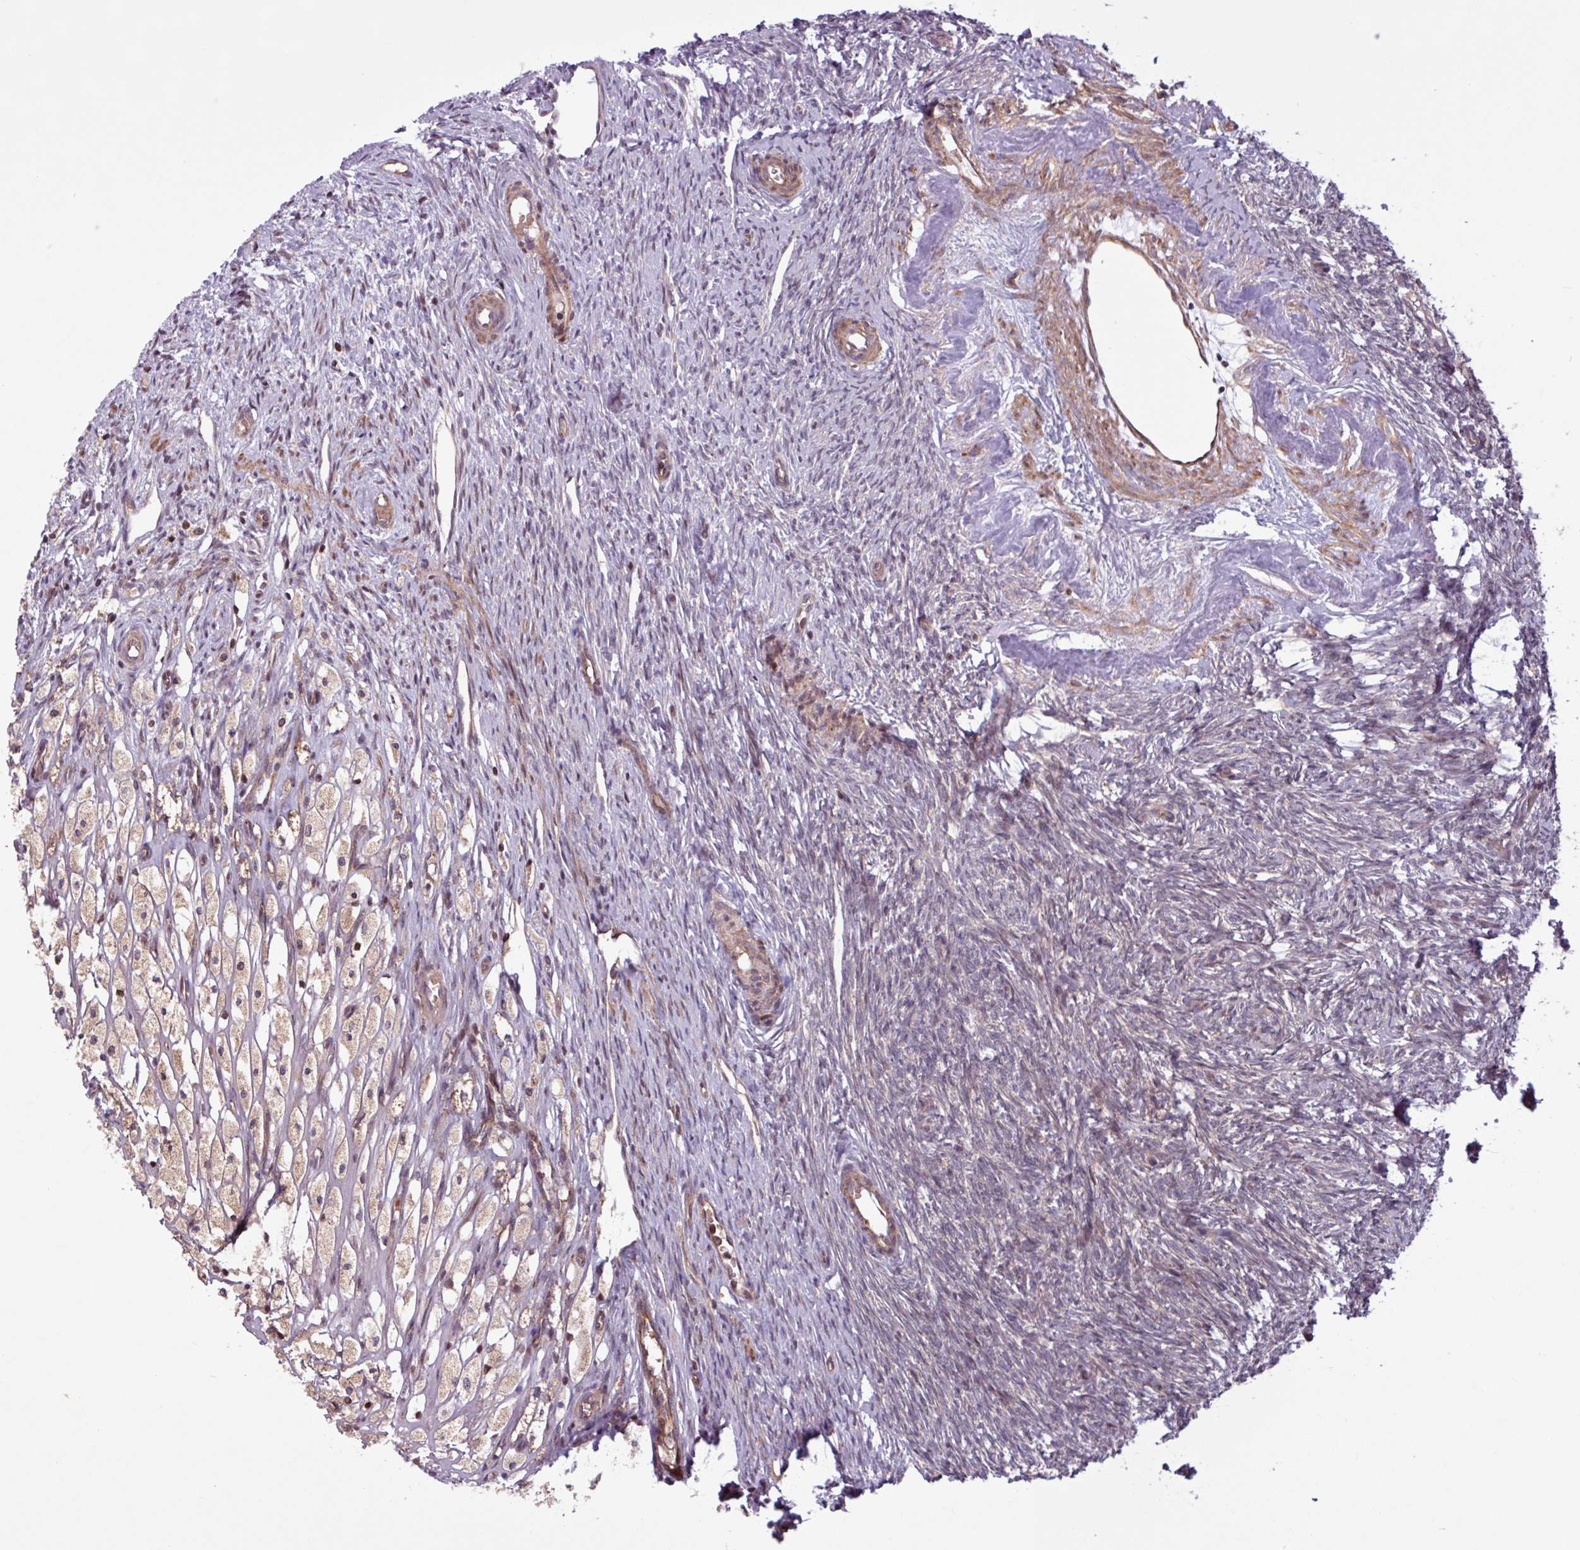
{"staining": {"intensity": "negative", "quantity": "none", "location": "none"}, "tissue": "ovary", "cell_type": "Ovarian stroma cells", "image_type": "normal", "snomed": [{"axis": "morphology", "description": "Normal tissue, NOS"}, {"axis": "topography", "description": "Ovary"}], "caption": "Immunohistochemistry of benign human ovary exhibits no staining in ovarian stroma cells.", "gene": "PDPR", "patient": {"sex": "female", "age": 51}}